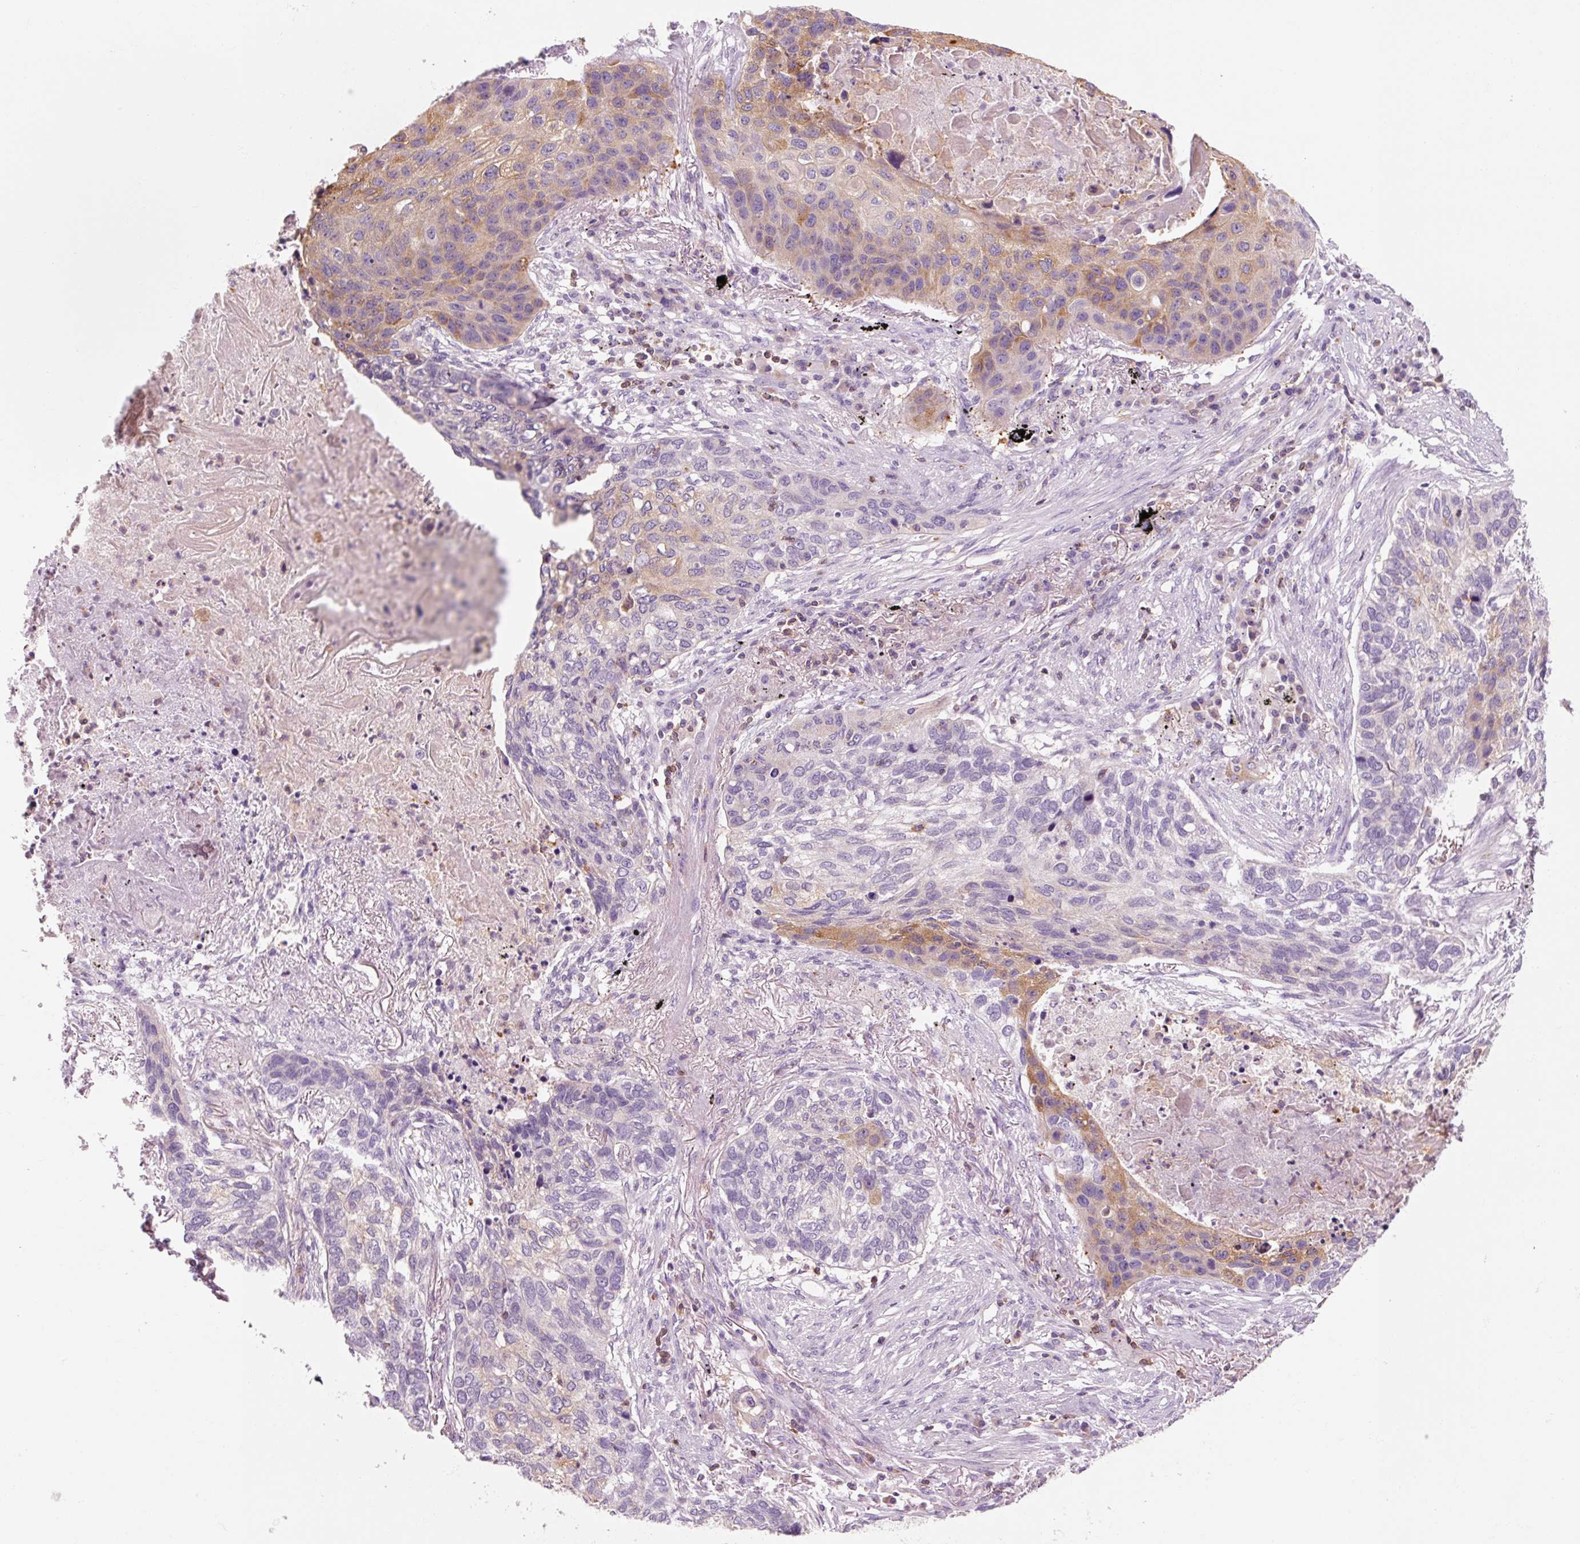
{"staining": {"intensity": "moderate", "quantity": "<25%", "location": "cytoplasmic/membranous"}, "tissue": "lung cancer", "cell_type": "Tumor cells", "image_type": "cancer", "snomed": [{"axis": "morphology", "description": "Squamous cell carcinoma, NOS"}, {"axis": "topography", "description": "Lung"}], "caption": "Immunohistochemistry image of neoplastic tissue: human lung cancer (squamous cell carcinoma) stained using immunohistochemistry (IHC) exhibits low levels of moderate protein expression localized specifically in the cytoplasmic/membranous of tumor cells, appearing as a cytoplasmic/membranous brown color.", "gene": "OR8K1", "patient": {"sex": "female", "age": 63}}